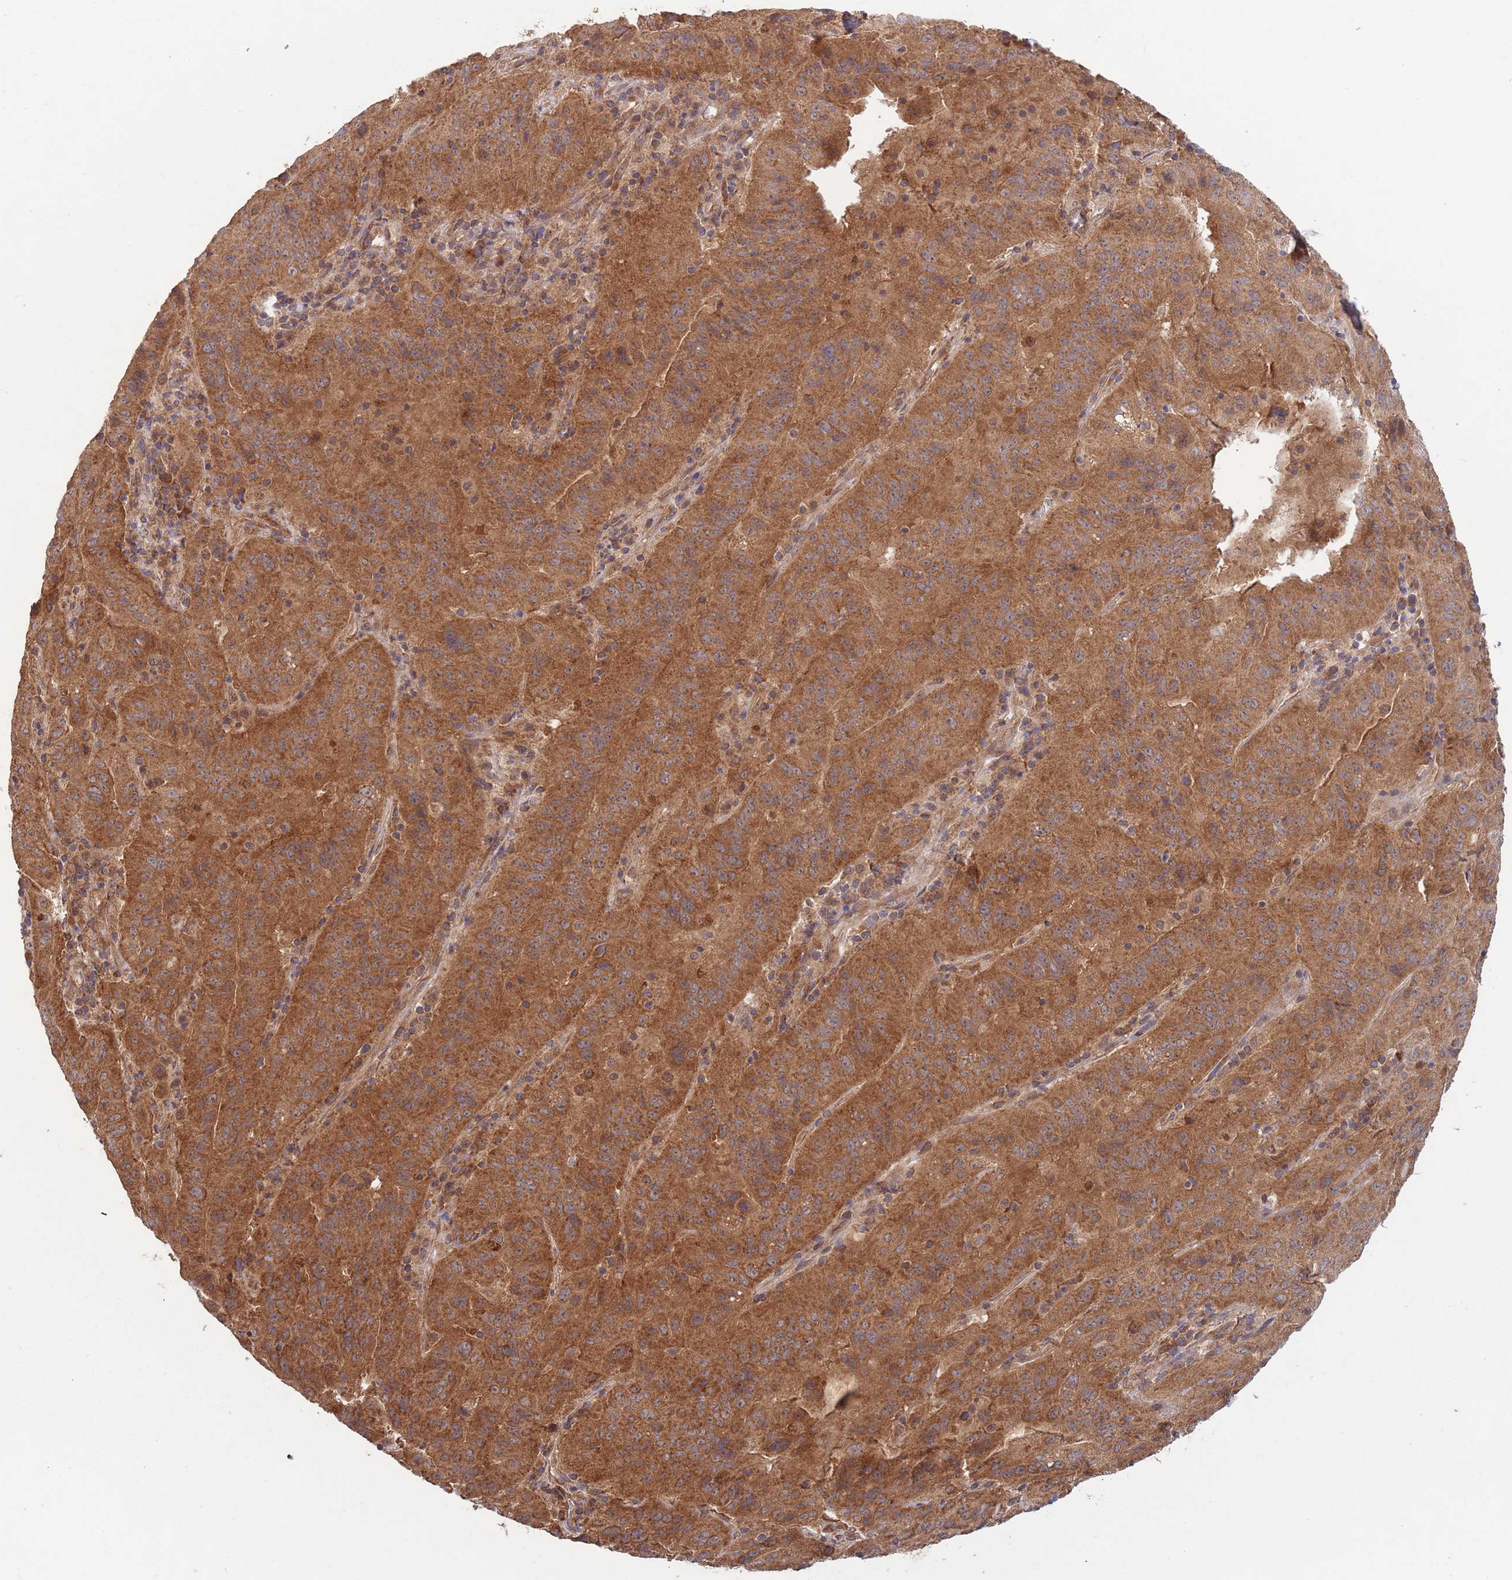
{"staining": {"intensity": "strong", "quantity": ">75%", "location": "cytoplasmic/membranous"}, "tissue": "pancreatic cancer", "cell_type": "Tumor cells", "image_type": "cancer", "snomed": [{"axis": "morphology", "description": "Adenocarcinoma, NOS"}, {"axis": "topography", "description": "Pancreas"}], "caption": "Immunohistochemistry histopathology image of adenocarcinoma (pancreatic) stained for a protein (brown), which demonstrates high levels of strong cytoplasmic/membranous positivity in about >75% of tumor cells.", "gene": "MFNG", "patient": {"sex": "male", "age": 63}}